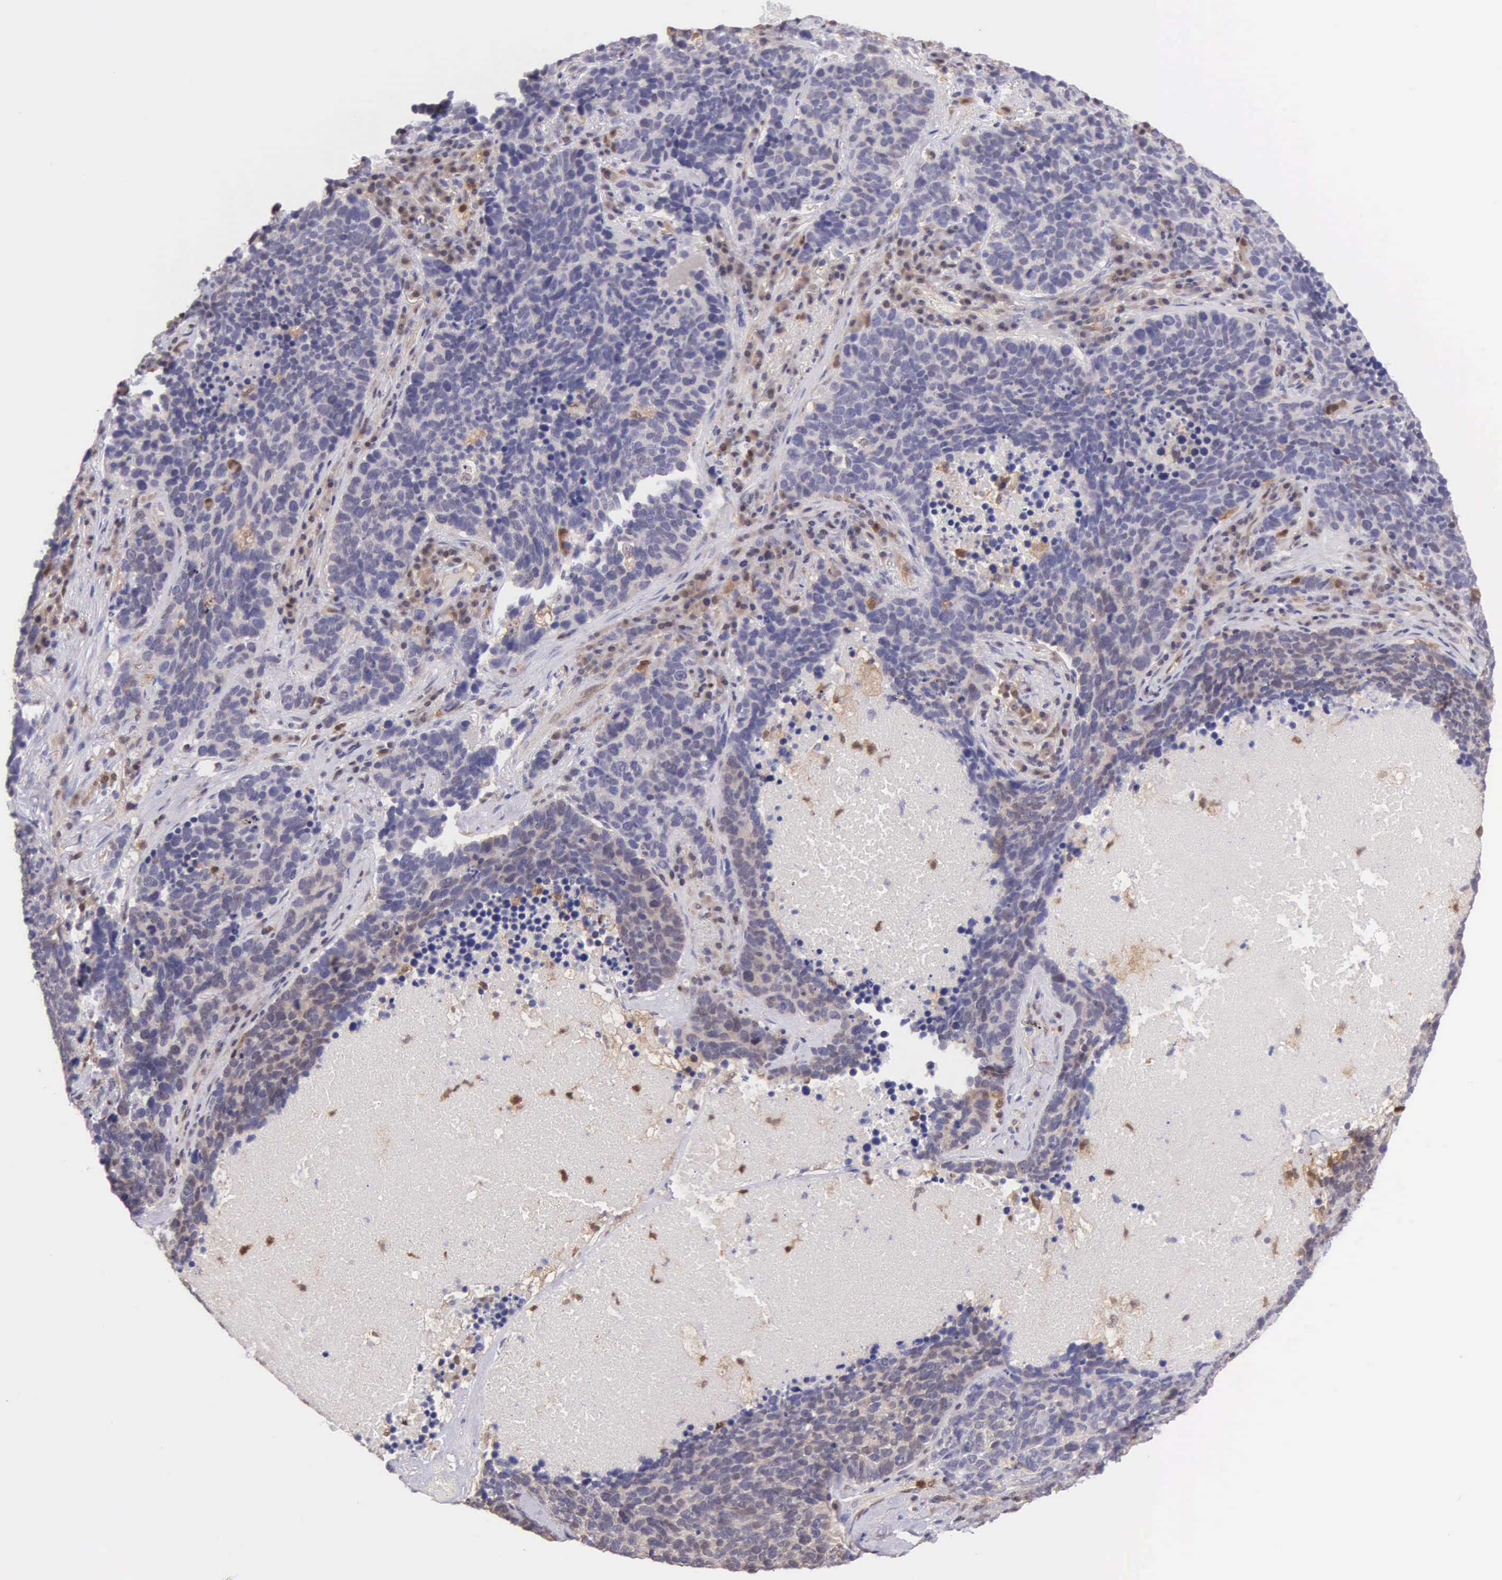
{"staining": {"intensity": "negative", "quantity": "none", "location": "none"}, "tissue": "lung cancer", "cell_type": "Tumor cells", "image_type": "cancer", "snomed": [{"axis": "morphology", "description": "Neoplasm, malignant, NOS"}, {"axis": "topography", "description": "Lung"}], "caption": "Tumor cells are negative for brown protein staining in lung cancer. The staining is performed using DAB brown chromogen with nuclei counter-stained in using hematoxylin.", "gene": "BID", "patient": {"sex": "female", "age": 75}}